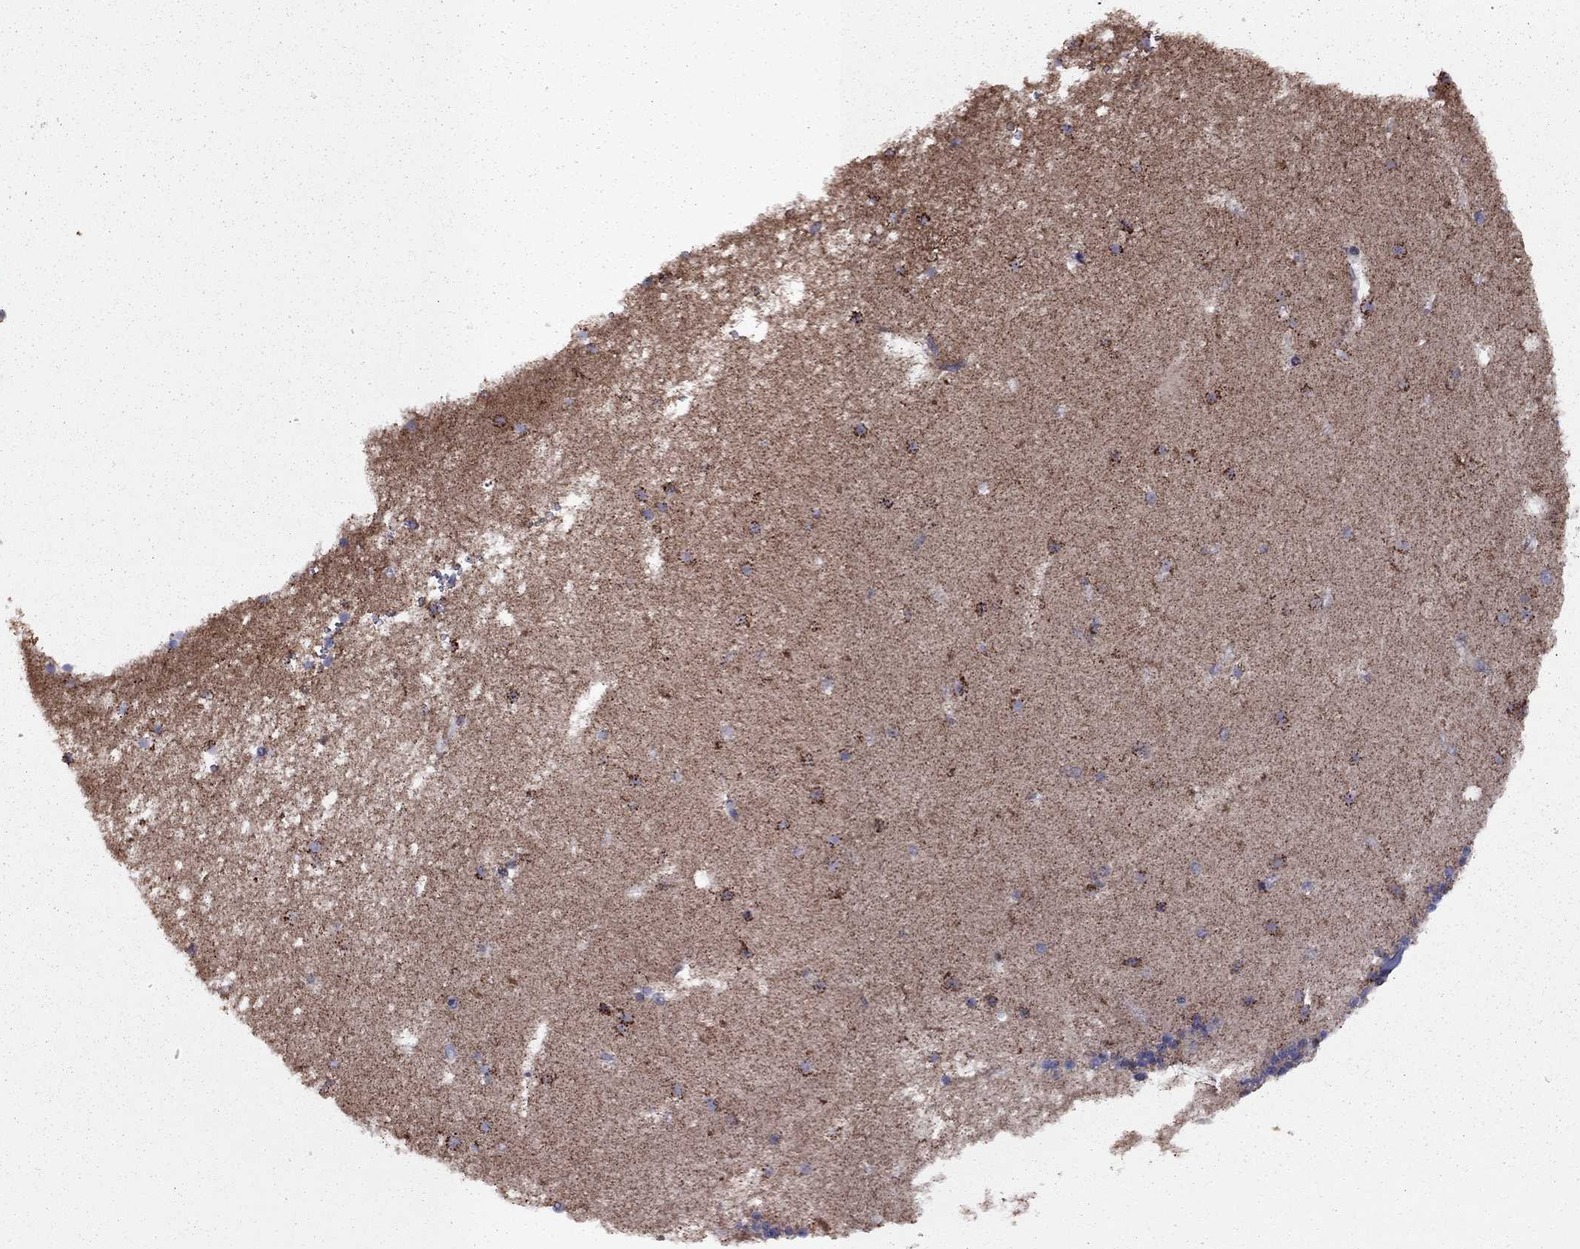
{"staining": {"intensity": "strong", "quantity": "<25%", "location": "cytoplasmic/membranous"}, "tissue": "cerebellum", "cell_type": "Cells in granular layer", "image_type": "normal", "snomed": [{"axis": "morphology", "description": "Normal tissue, NOS"}, {"axis": "topography", "description": "Cerebellum"}], "caption": "About <25% of cells in granular layer in benign human cerebellum display strong cytoplasmic/membranous protein positivity as visualized by brown immunohistochemical staining.", "gene": "DUSP7", "patient": {"sex": "male", "age": 70}}